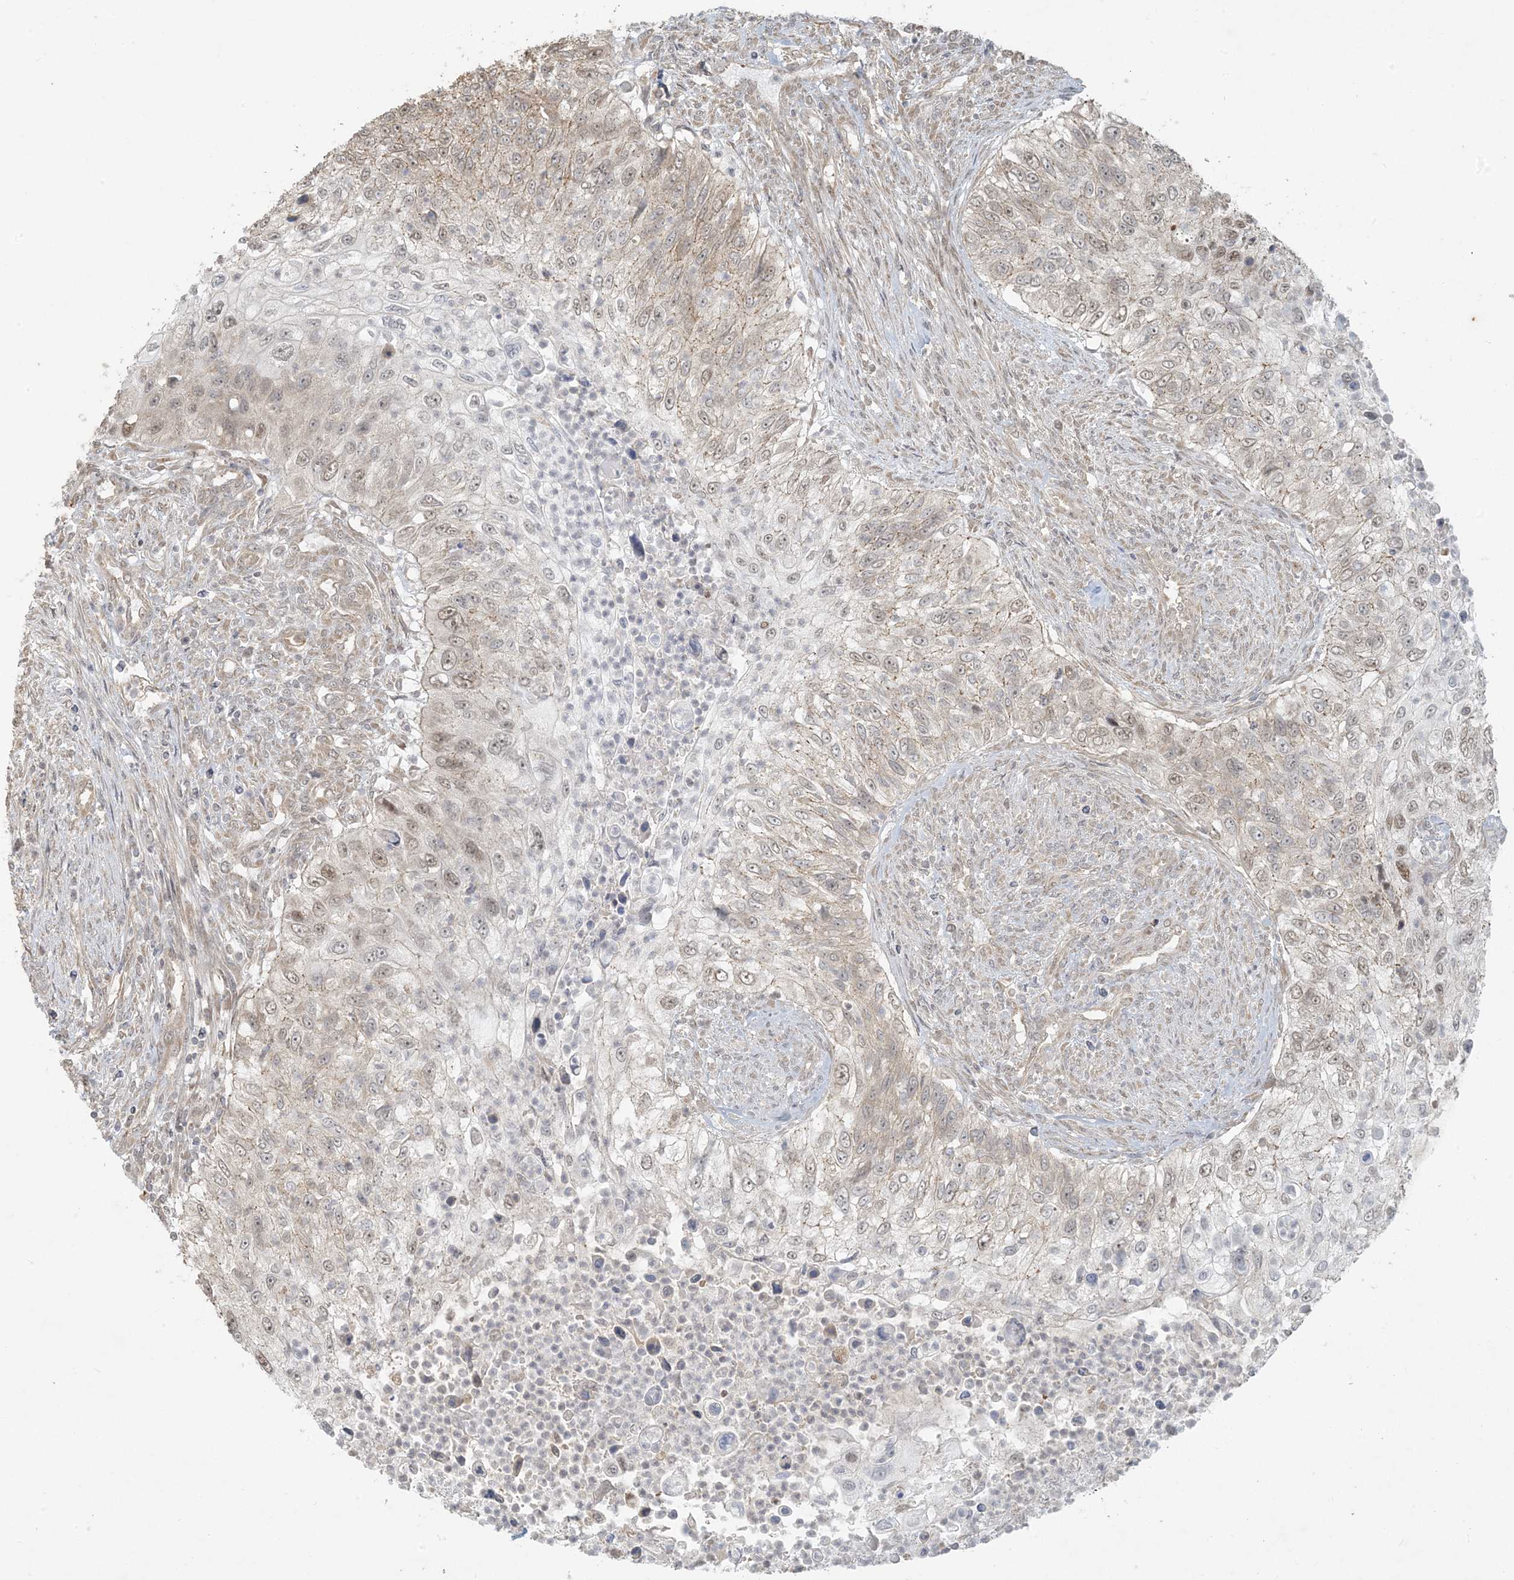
{"staining": {"intensity": "weak", "quantity": "25%-75%", "location": "nuclear"}, "tissue": "urothelial cancer", "cell_type": "Tumor cells", "image_type": "cancer", "snomed": [{"axis": "morphology", "description": "Urothelial carcinoma, High grade"}, {"axis": "topography", "description": "Urinary bladder"}], "caption": "The photomicrograph exhibits immunohistochemical staining of high-grade urothelial carcinoma. There is weak nuclear positivity is appreciated in about 25%-75% of tumor cells. (Brightfield microscopy of DAB IHC at high magnification).", "gene": "BCORL1", "patient": {"sex": "female", "age": 60}}